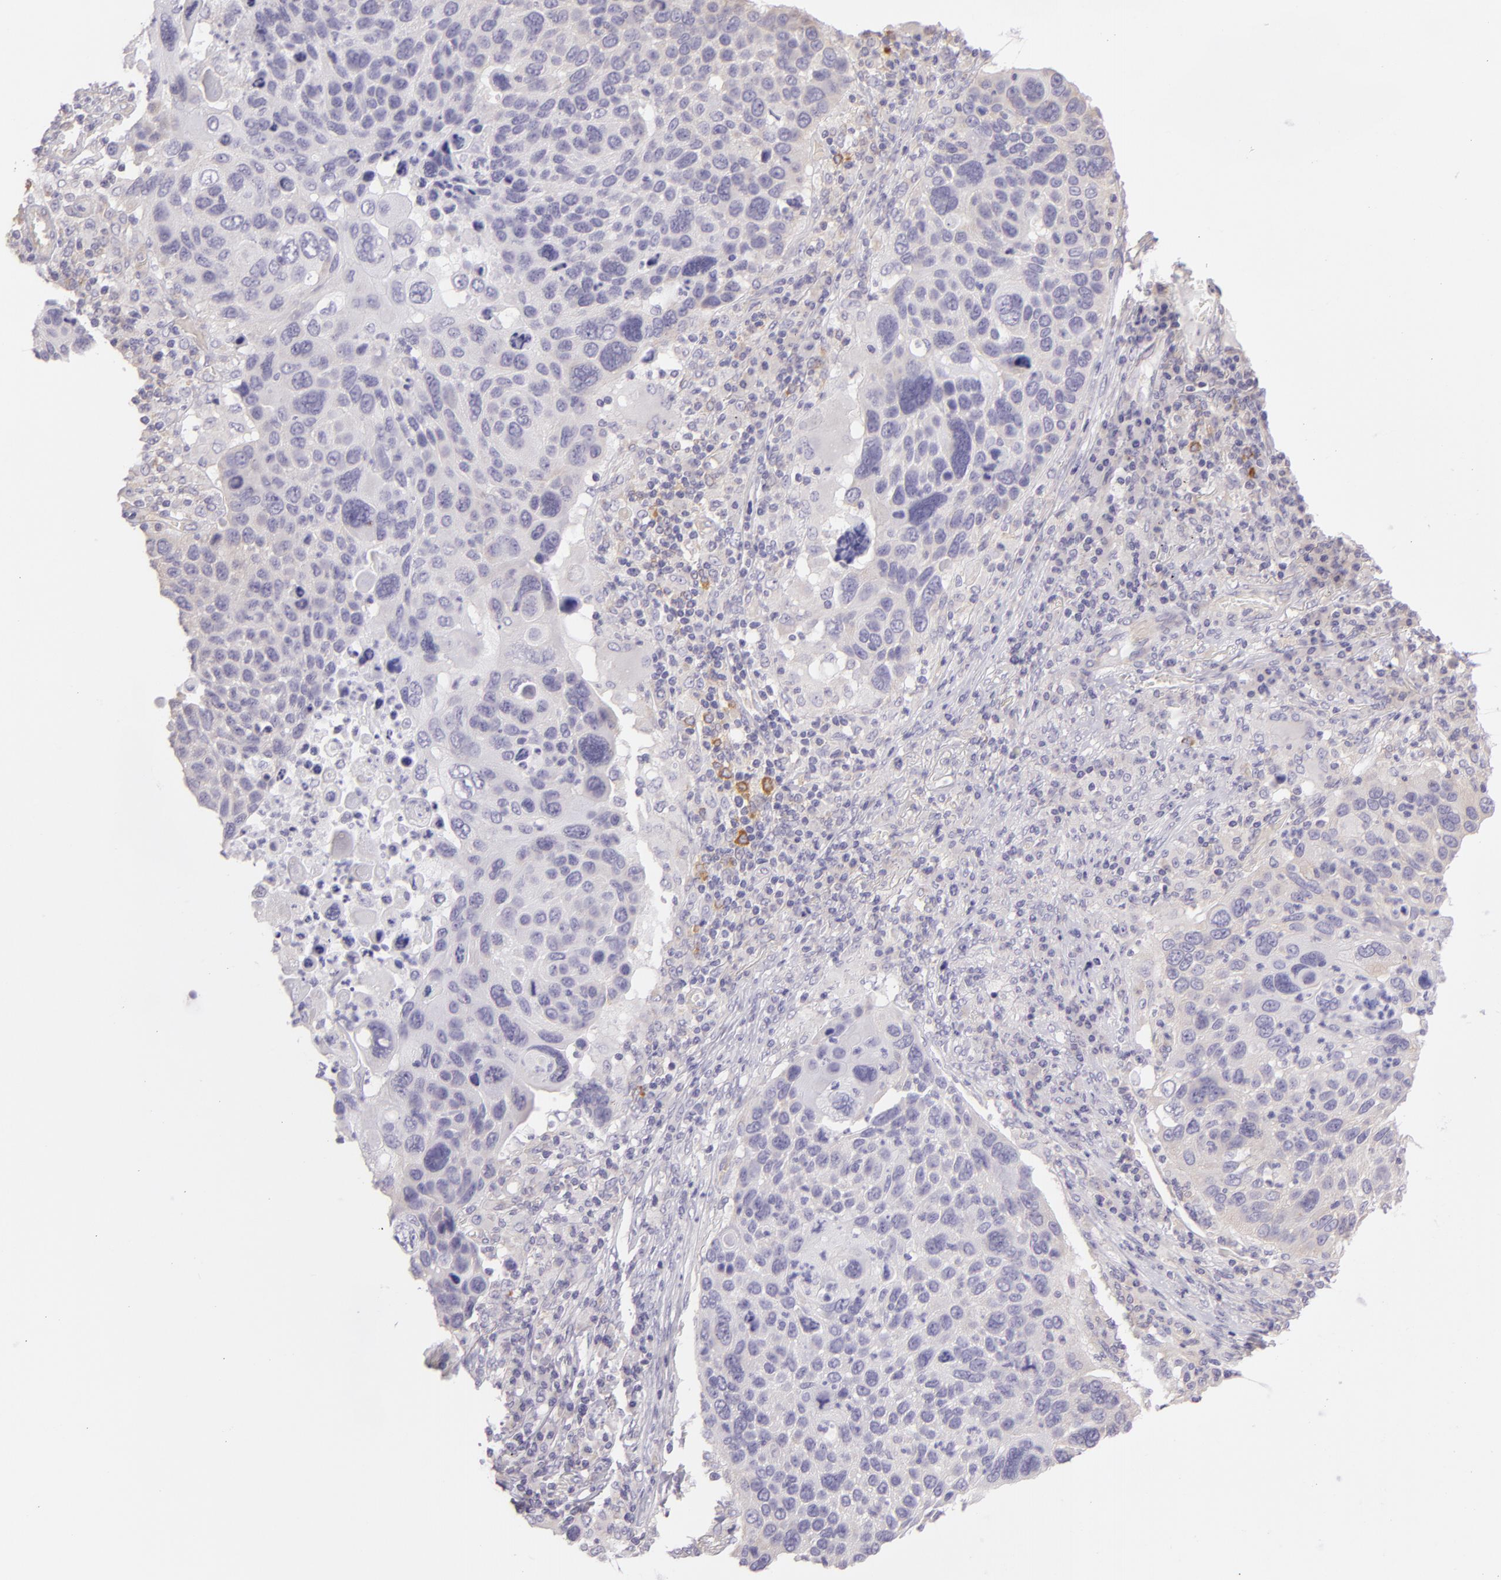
{"staining": {"intensity": "negative", "quantity": "none", "location": "none"}, "tissue": "lung cancer", "cell_type": "Tumor cells", "image_type": "cancer", "snomed": [{"axis": "morphology", "description": "Squamous cell carcinoma, NOS"}, {"axis": "topography", "description": "Lung"}], "caption": "Tumor cells are negative for brown protein staining in lung cancer. (DAB immunohistochemistry, high magnification).", "gene": "ZC3H7B", "patient": {"sex": "male", "age": 68}}